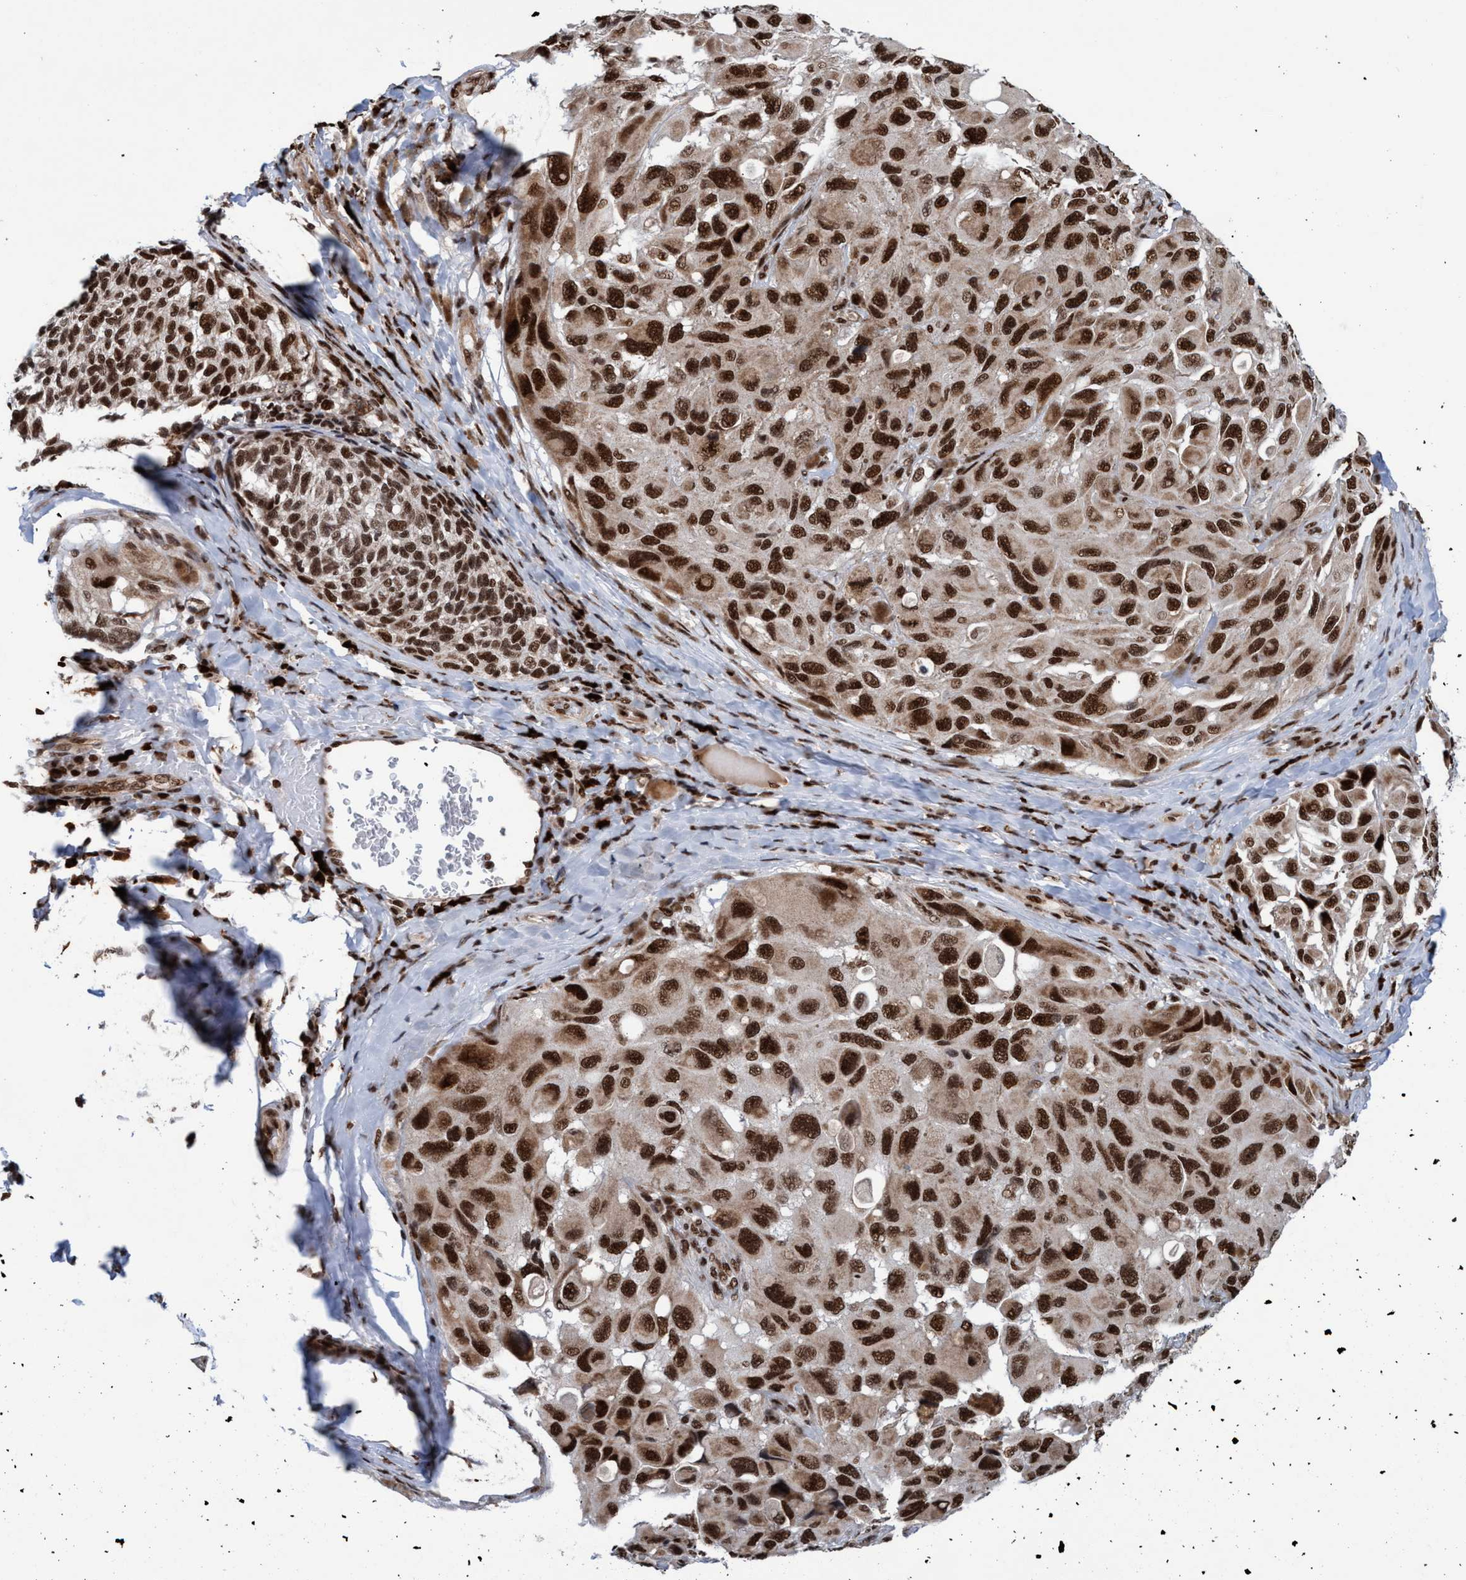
{"staining": {"intensity": "strong", "quantity": ">75%", "location": "nuclear"}, "tissue": "melanoma", "cell_type": "Tumor cells", "image_type": "cancer", "snomed": [{"axis": "morphology", "description": "Malignant melanoma, NOS"}, {"axis": "topography", "description": "Skin"}], "caption": "The photomicrograph exhibits a brown stain indicating the presence of a protein in the nuclear of tumor cells in melanoma.", "gene": "TOPBP1", "patient": {"sex": "female", "age": 73}}